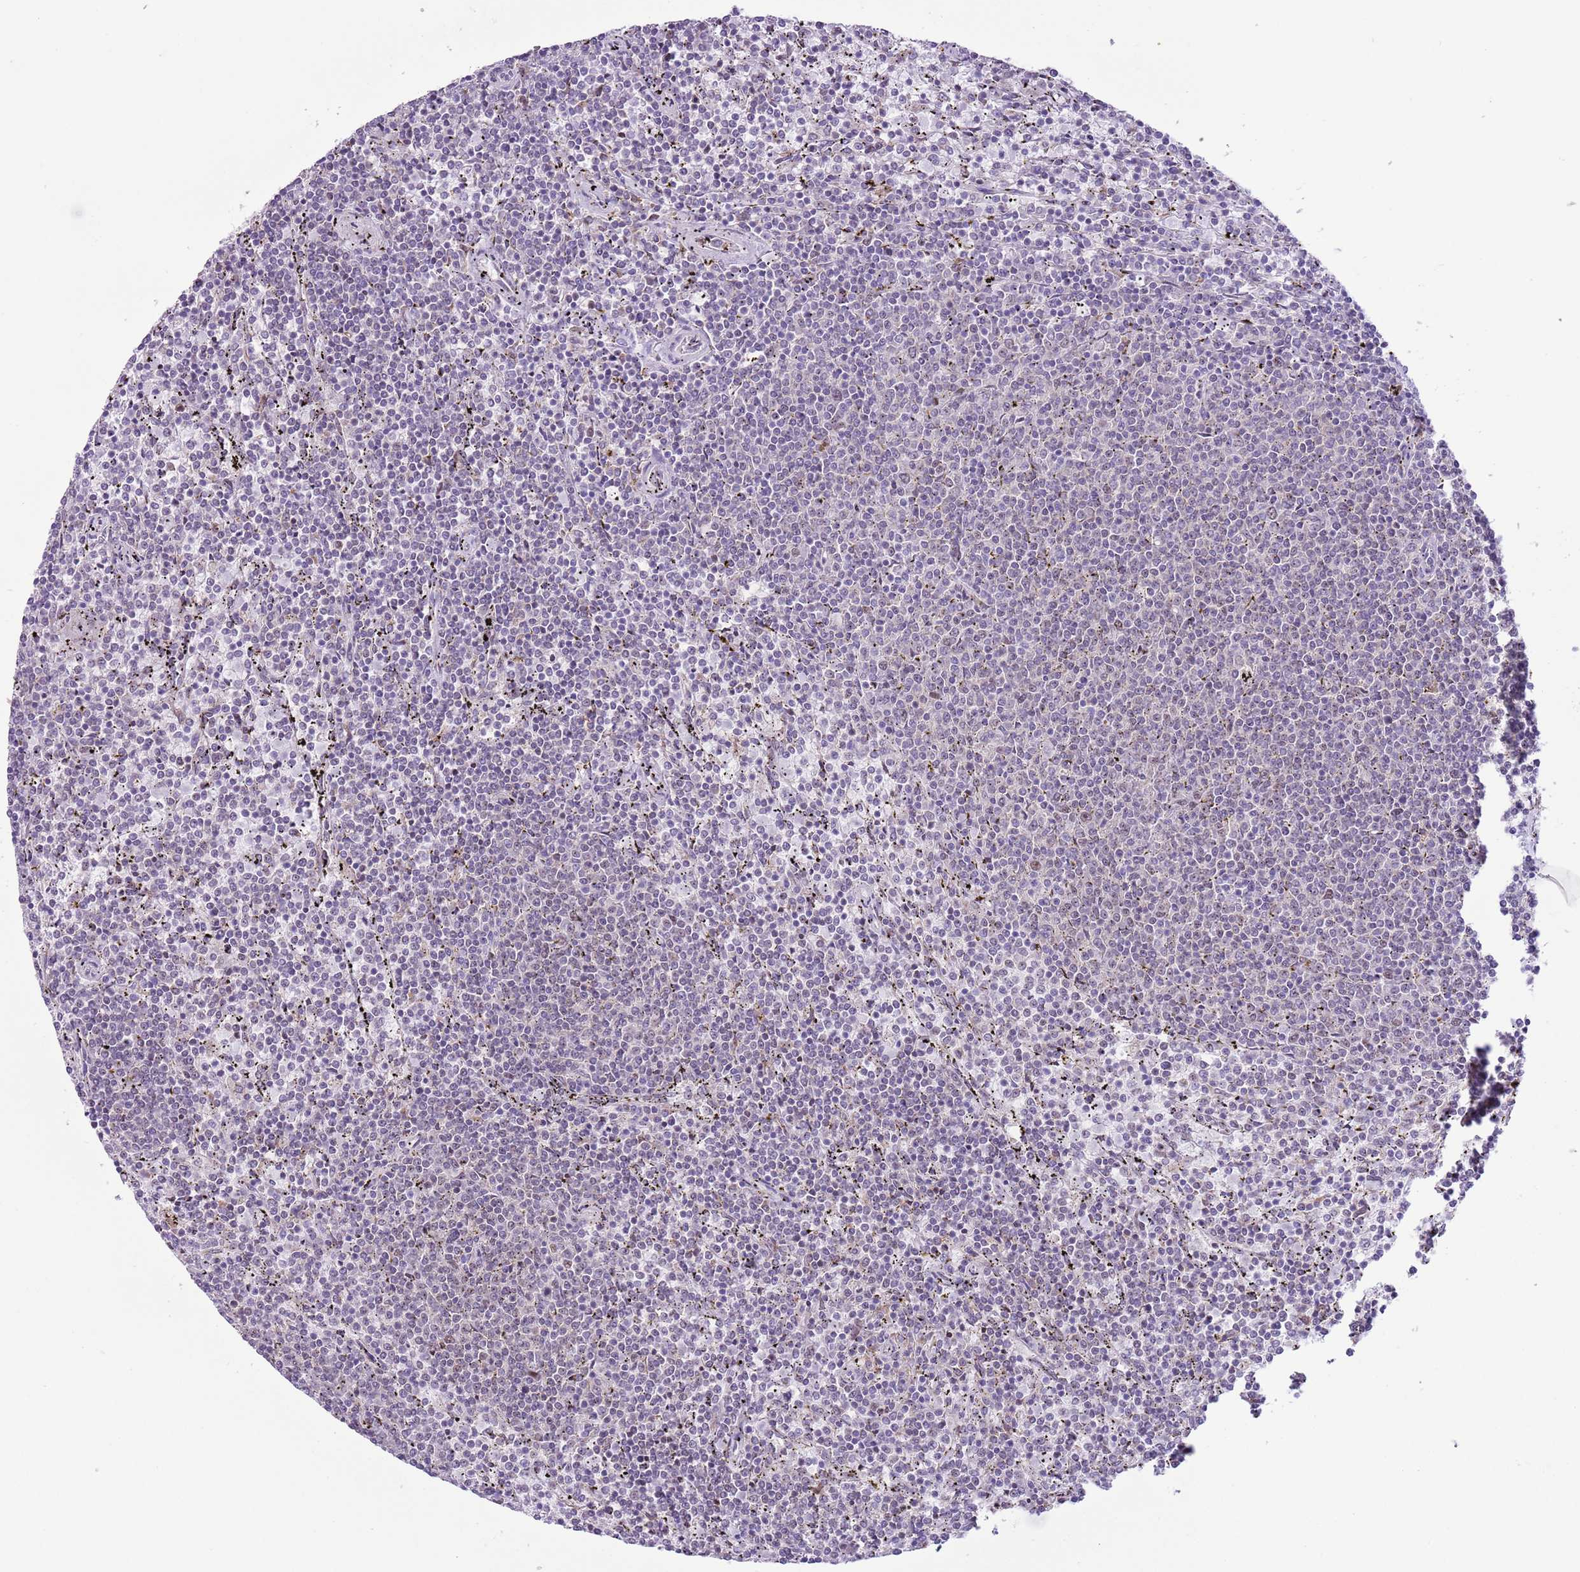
{"staining": {"intensity": "negative", "quantity": "none", "location": "none"}, "tissue": "lymphoma", "cell_type": "Tumor cells", "image_type": "cancer", "snomed": [{"axis": "morphology", "description": "Malignant lymphoma, non-Hodgkin's type, Low grade"}, {"axis": "topography", "description": "Spleen"}], "caption": "This micrograph is of low-grade malignant lymphoma, non-Hodgkin's type stained with IHC to label a protein in brown with the nuclei are counter-stained blue. There is no staining in tumor cells. (Brightfield microscopy of DAB (3,3'-diaminobenzidine) immunohistochemistry (IHC) at high magnification).", "gene": "ZNF576", "patient": {"sex": "female", "age": 50}}